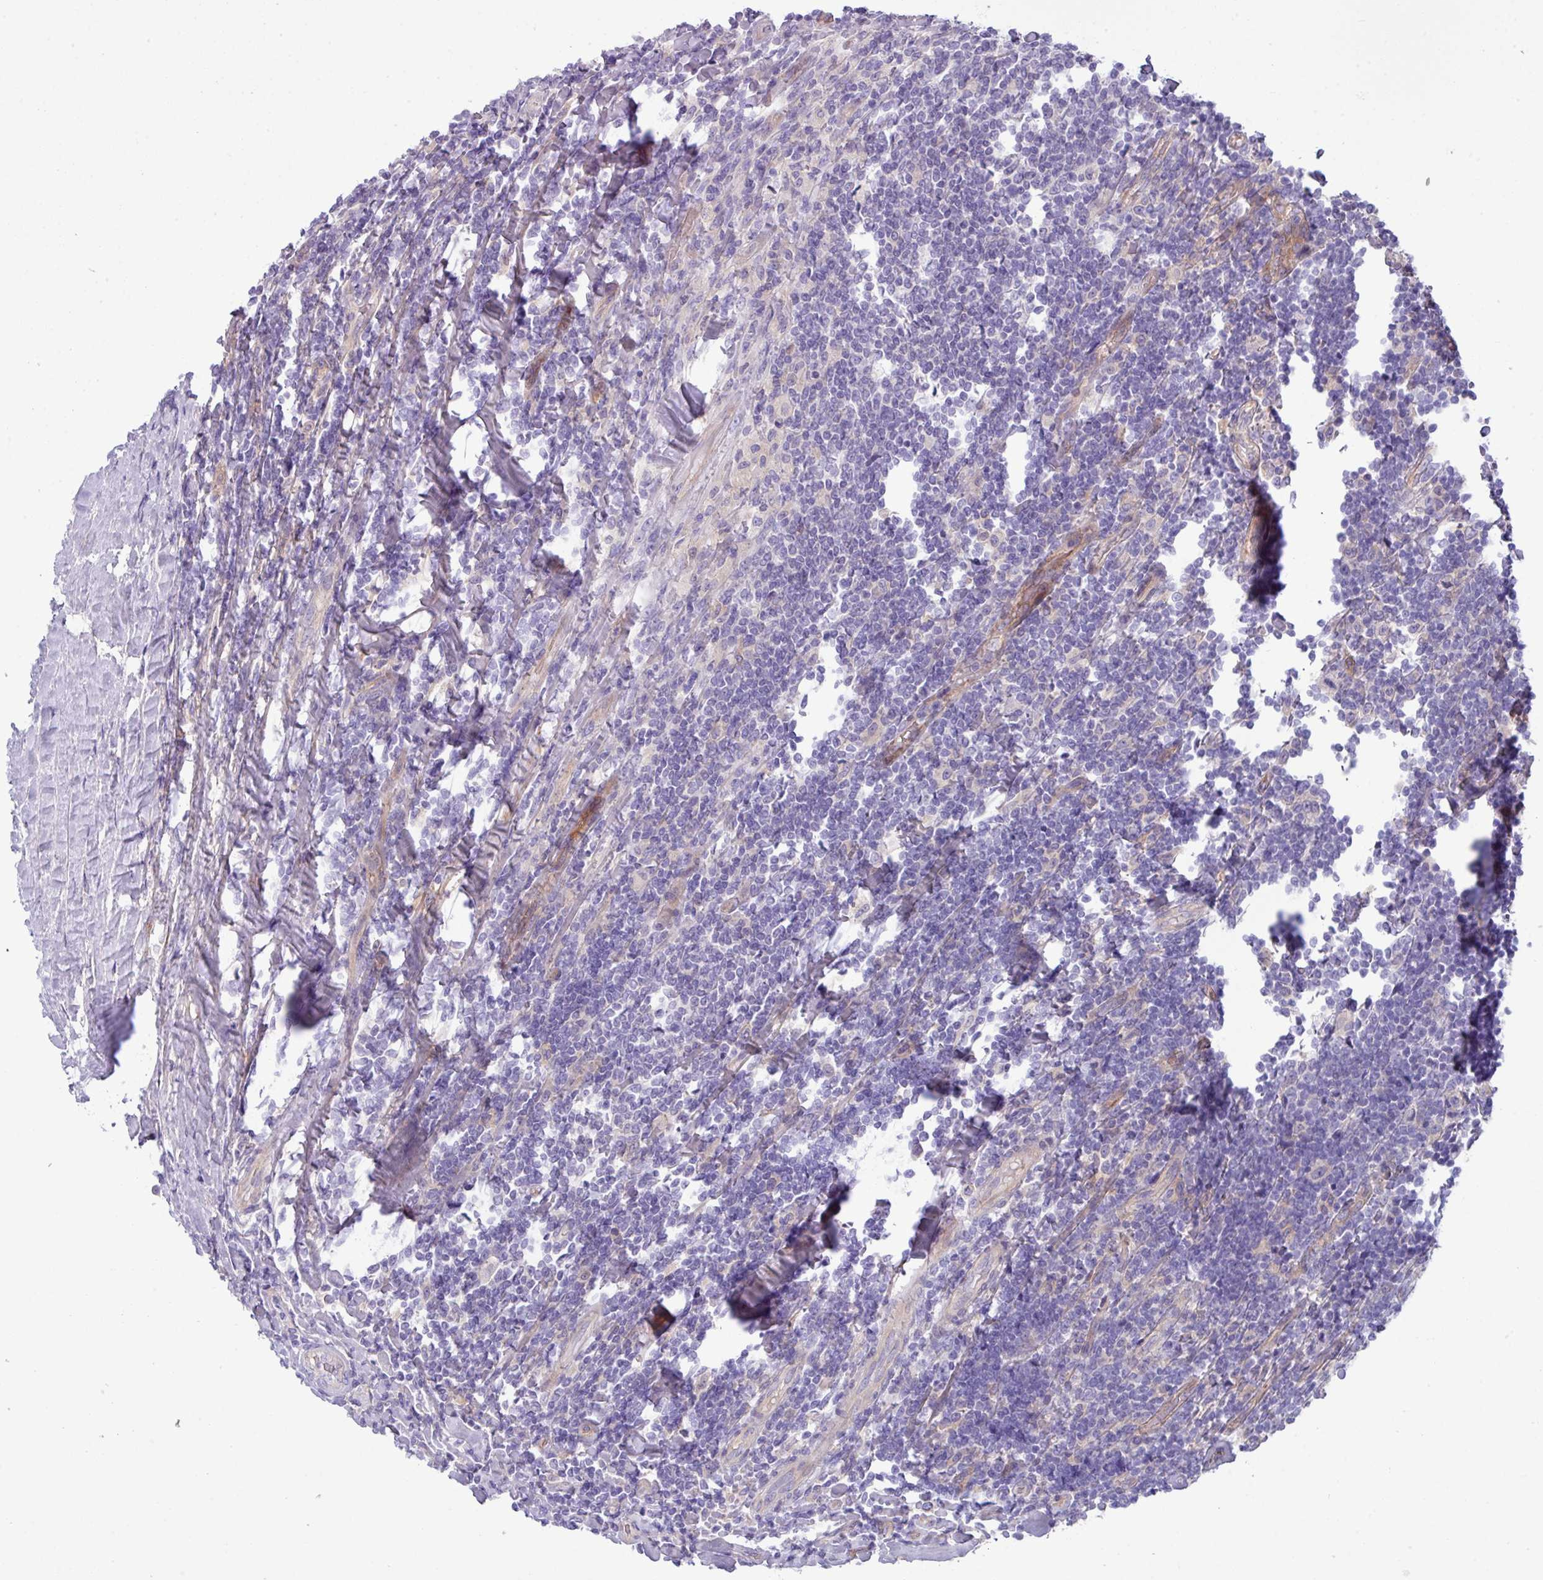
{"staining": {"intensity": "negative", "quantity": "none", "location": "none"}, "tissue": "lymphoma", "cell_type": "Tumor cells", "image_type": "cancer", "snomed": [{"axis": "morphology", "description": "Malignant lymphoma, non-Hodgkin's type, Low grade"}, {"axis": "topography", "description": "Lymph node"}], "caption": "This is an IHC photomicrograph of low-grade malignant lymphoma, non-Hodgkin's type. There is no positivity in tumor cells.", "gene": "KIRREL3", "patient": {"sex": "male", "age": 52}}